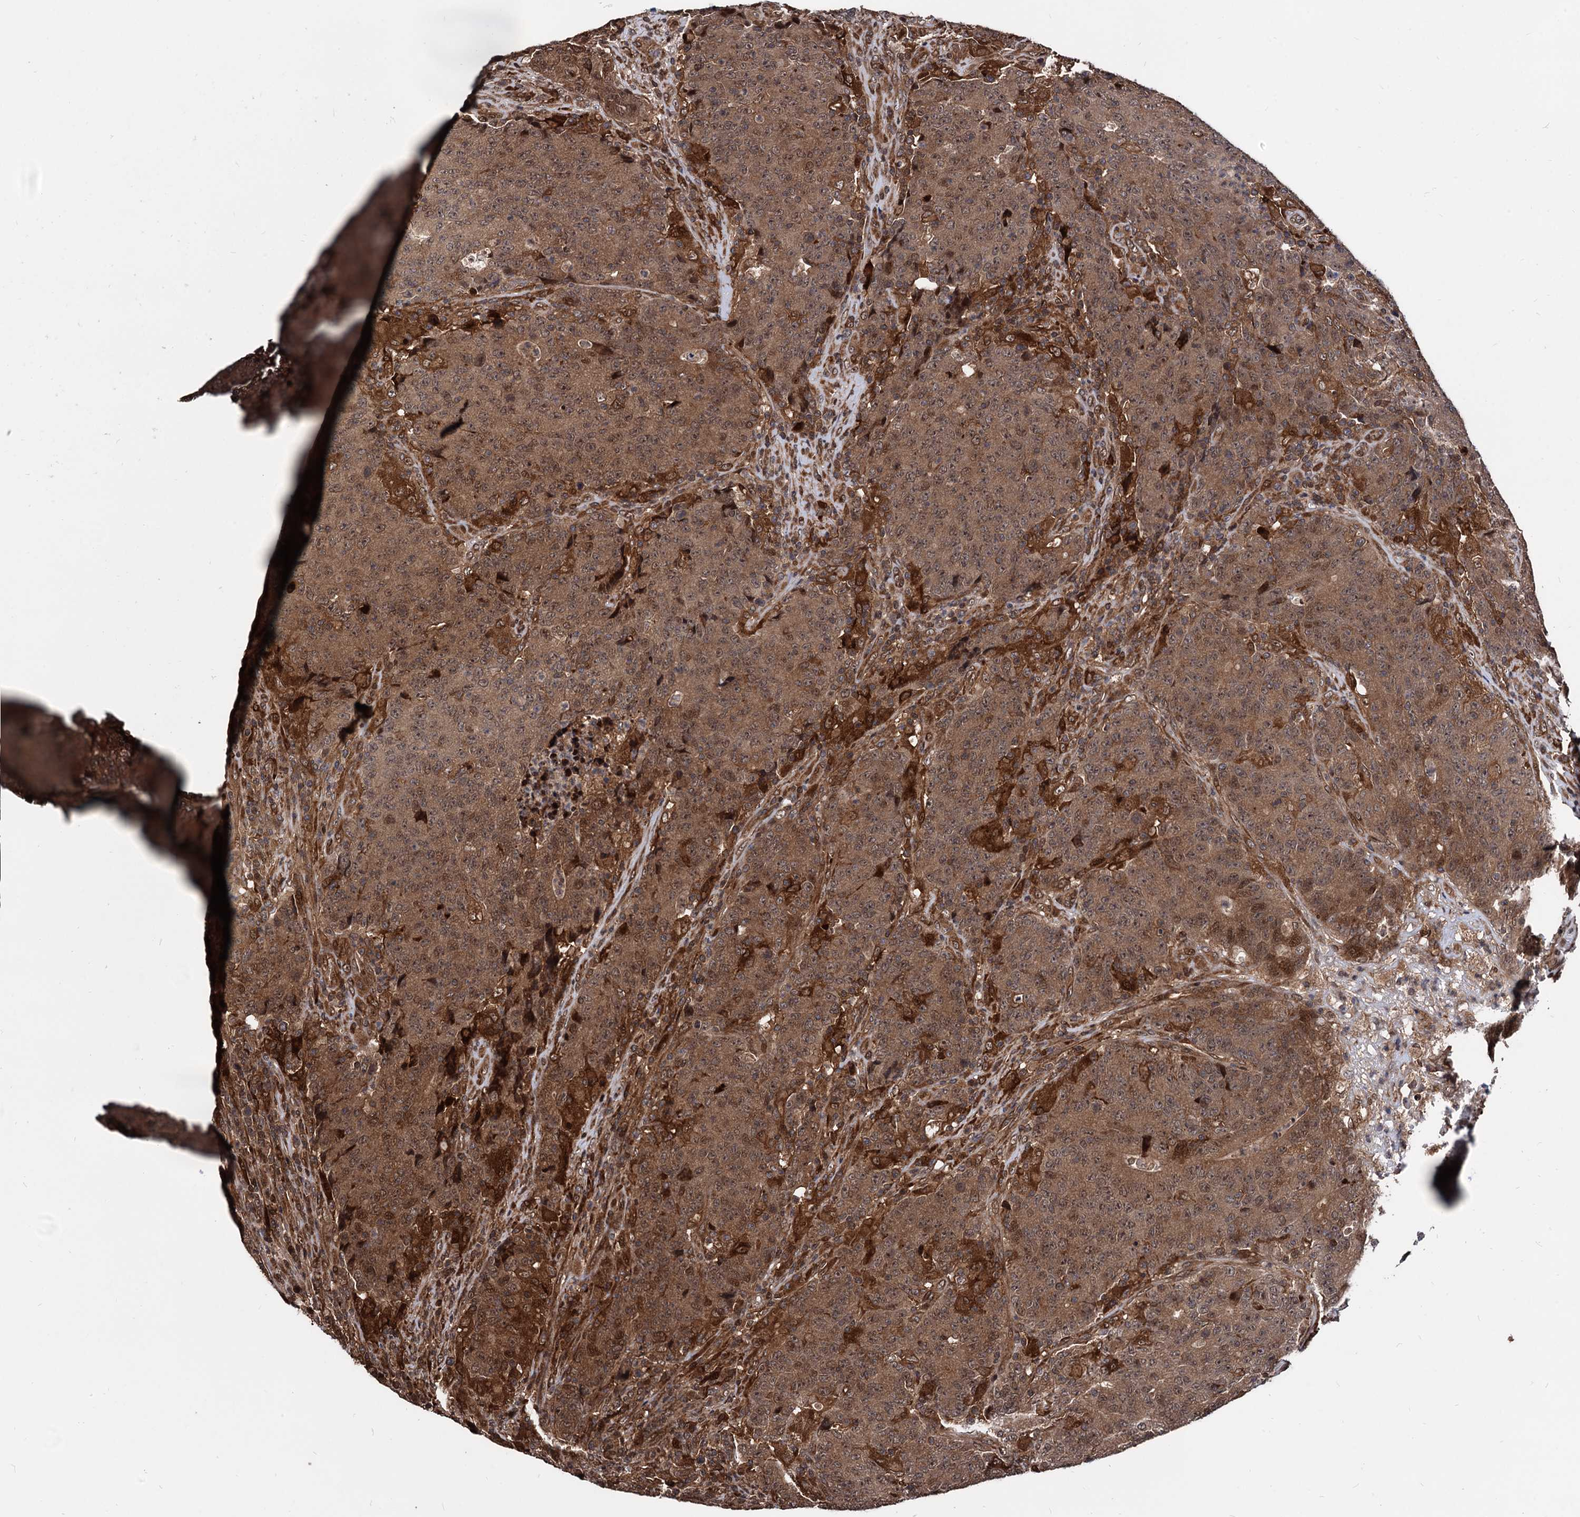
{"staining": {"intensity": "moderate", "quantity": ">75%", "location": "cytoplasmic/membranous"}, "tissue": "colorectal cancer", "cell_type": "Tumor cells", "image_type": "cancer", "snomed": [{"axis": "morphology", "description": "Adenocarcinoma, NOS"}, {"axis": "topography", "description": "Colon"}], "caption": "Human colorectal cancer (adenocarcinoma) stained with a protein marker demonstrates moderate staining in tumor cells.", "gene": "ANKRD12", "patient": {"sex": "female", "age": 75}}